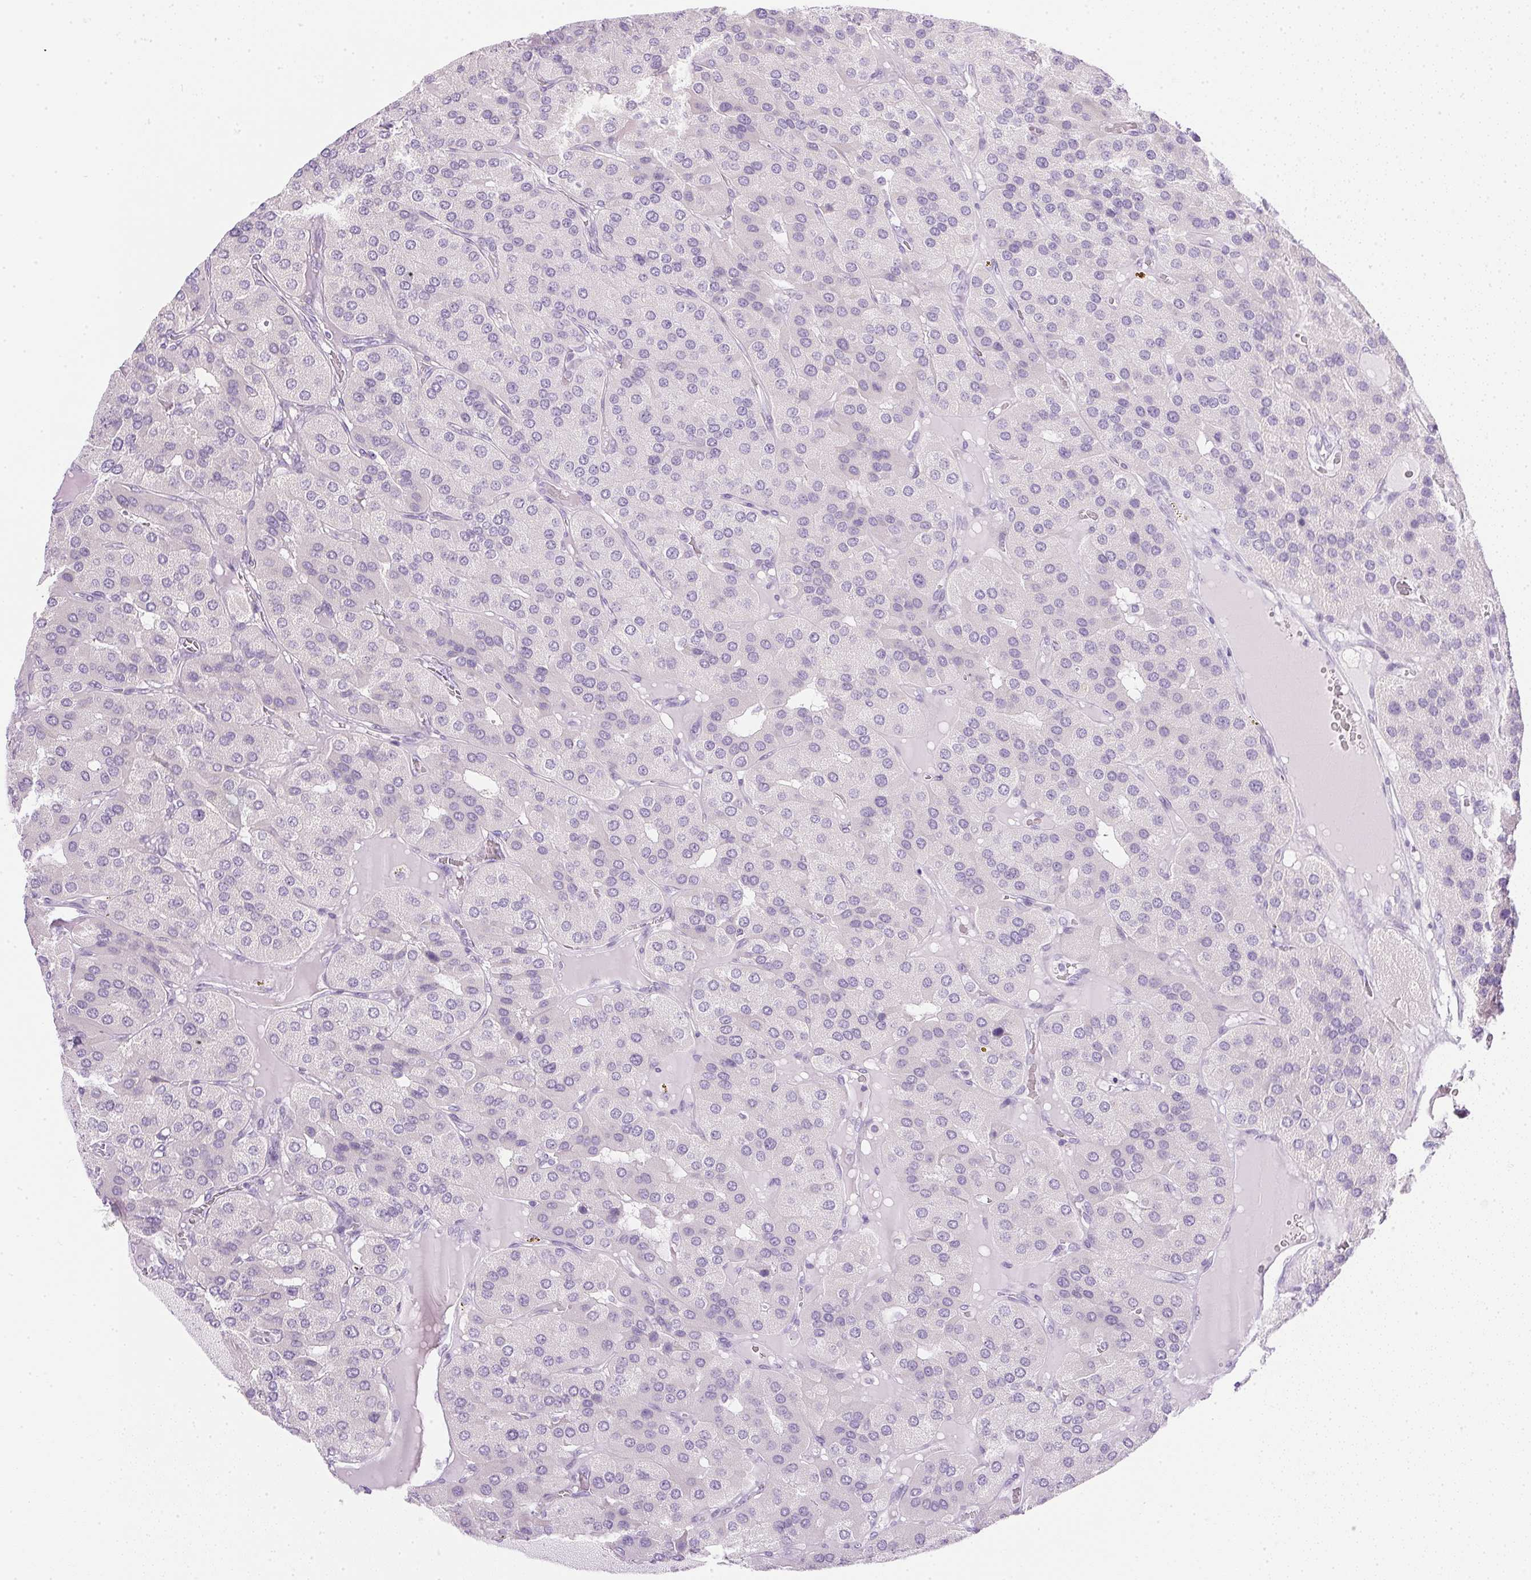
{"staining": {"intensity": "negative", "quantity": "none", "location": "none"}, "tissue": "parathyroid gland", "cell_type": "Glandular cells", "image_type": "normal", "snomed": [{"axis": "morphology", "description": "Normal tissue, NOS"}, {"axis": "morphology", "description": "Adenoma, NOS"}, {"axis": "topography", "description": "Parathyroid gland"}], "caption": "The immunohistochemistry photomicrograph has no significant positivity in glandular cells of parathyroid gland.", "gene": "CPB1", "patient": {"sex": "female", "age": 86}}